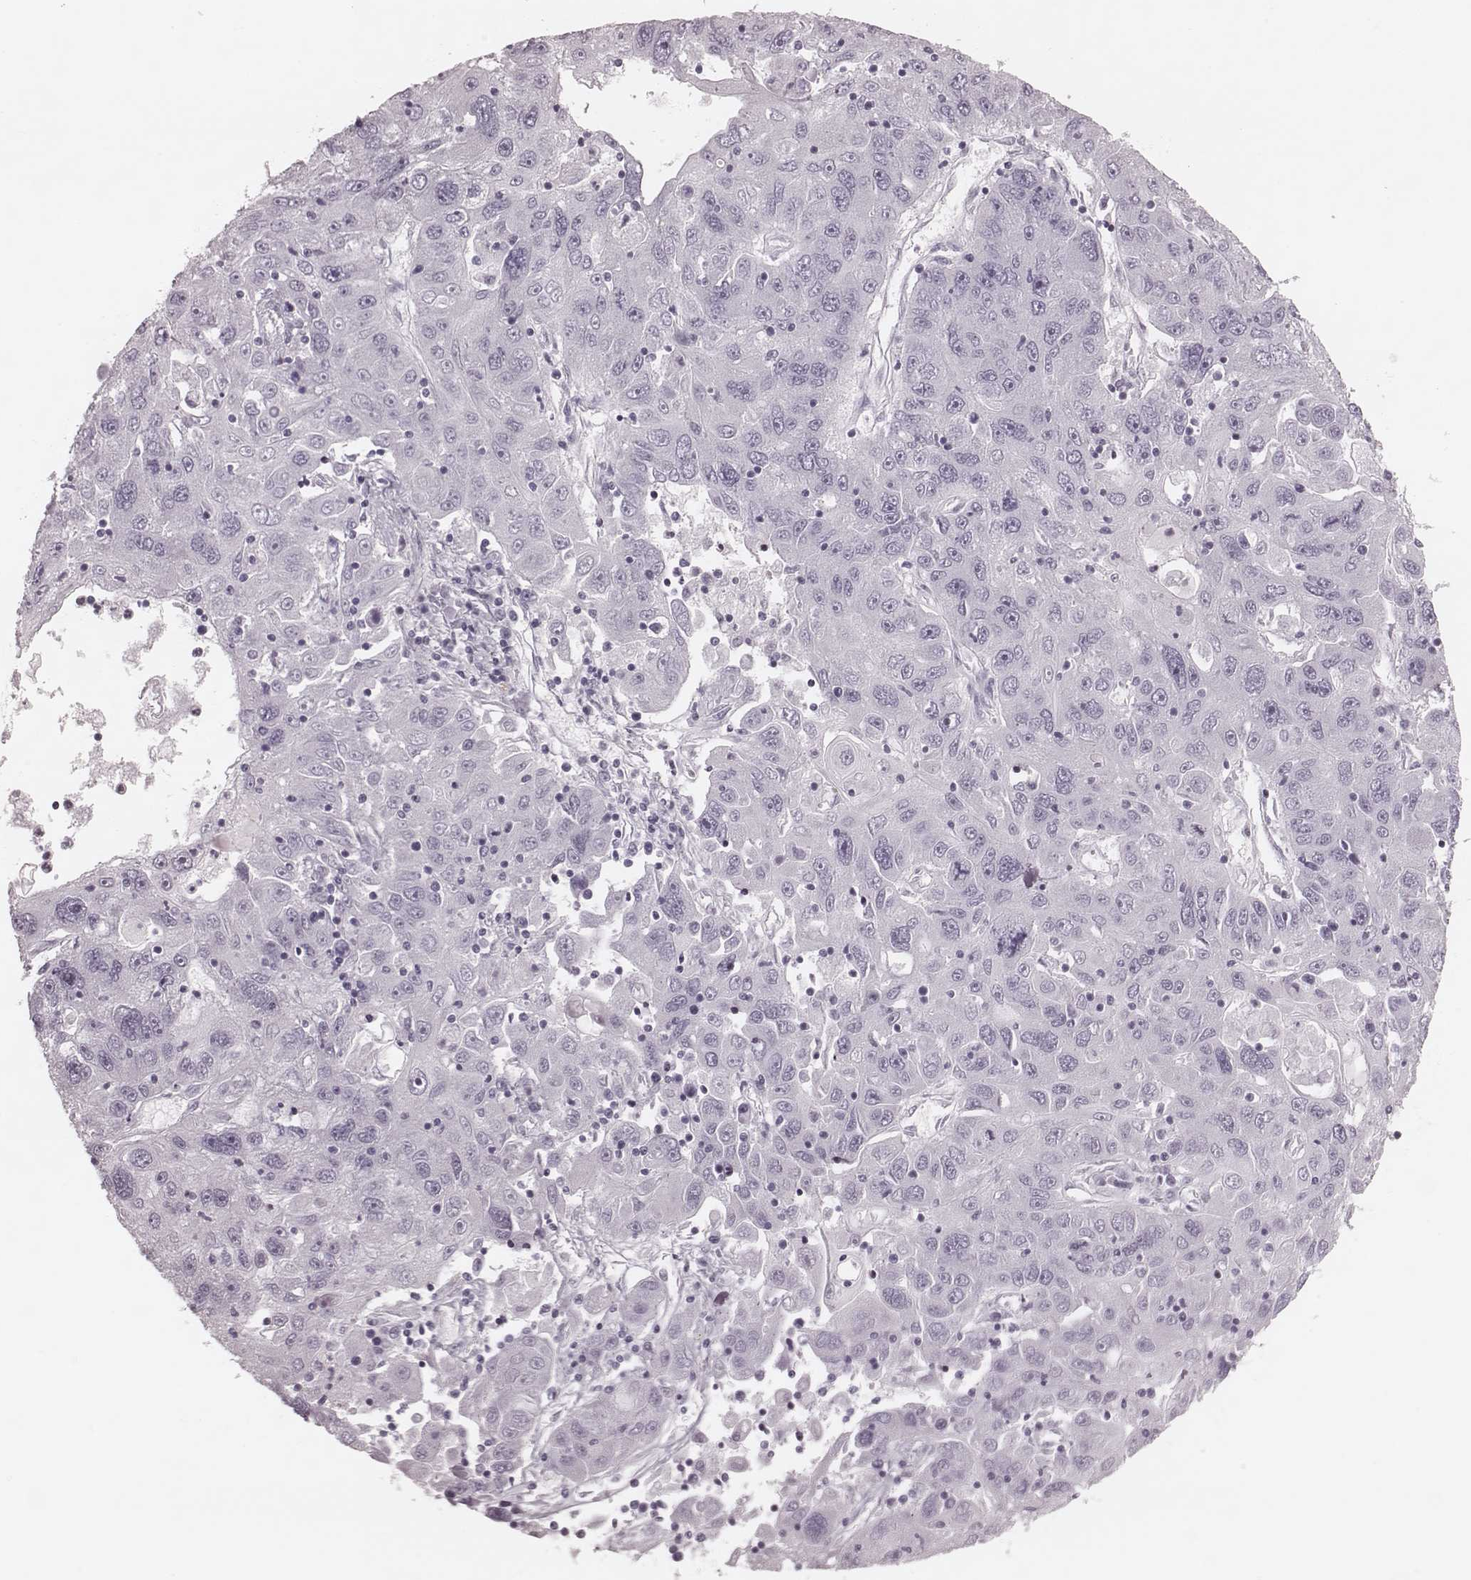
{"staining": {"intensity": "negative", "quantity": "none", "location": "none"}, "tissue": "stomach cancer", "cell_type": "Tumor cells", "image_type": "cancer", "snomed": [{"axis": "morphology", "description": "Adenocarcinoma, NOS"}, {"axis": "topography", "description": "Stomach"}], "caption": "This is an immunohistochemistry image of adenocarcinoma (stomach). There is no staining in tumor cells.", "gene": "KRT74", "patient": {"sex": "male", "age": 56}}